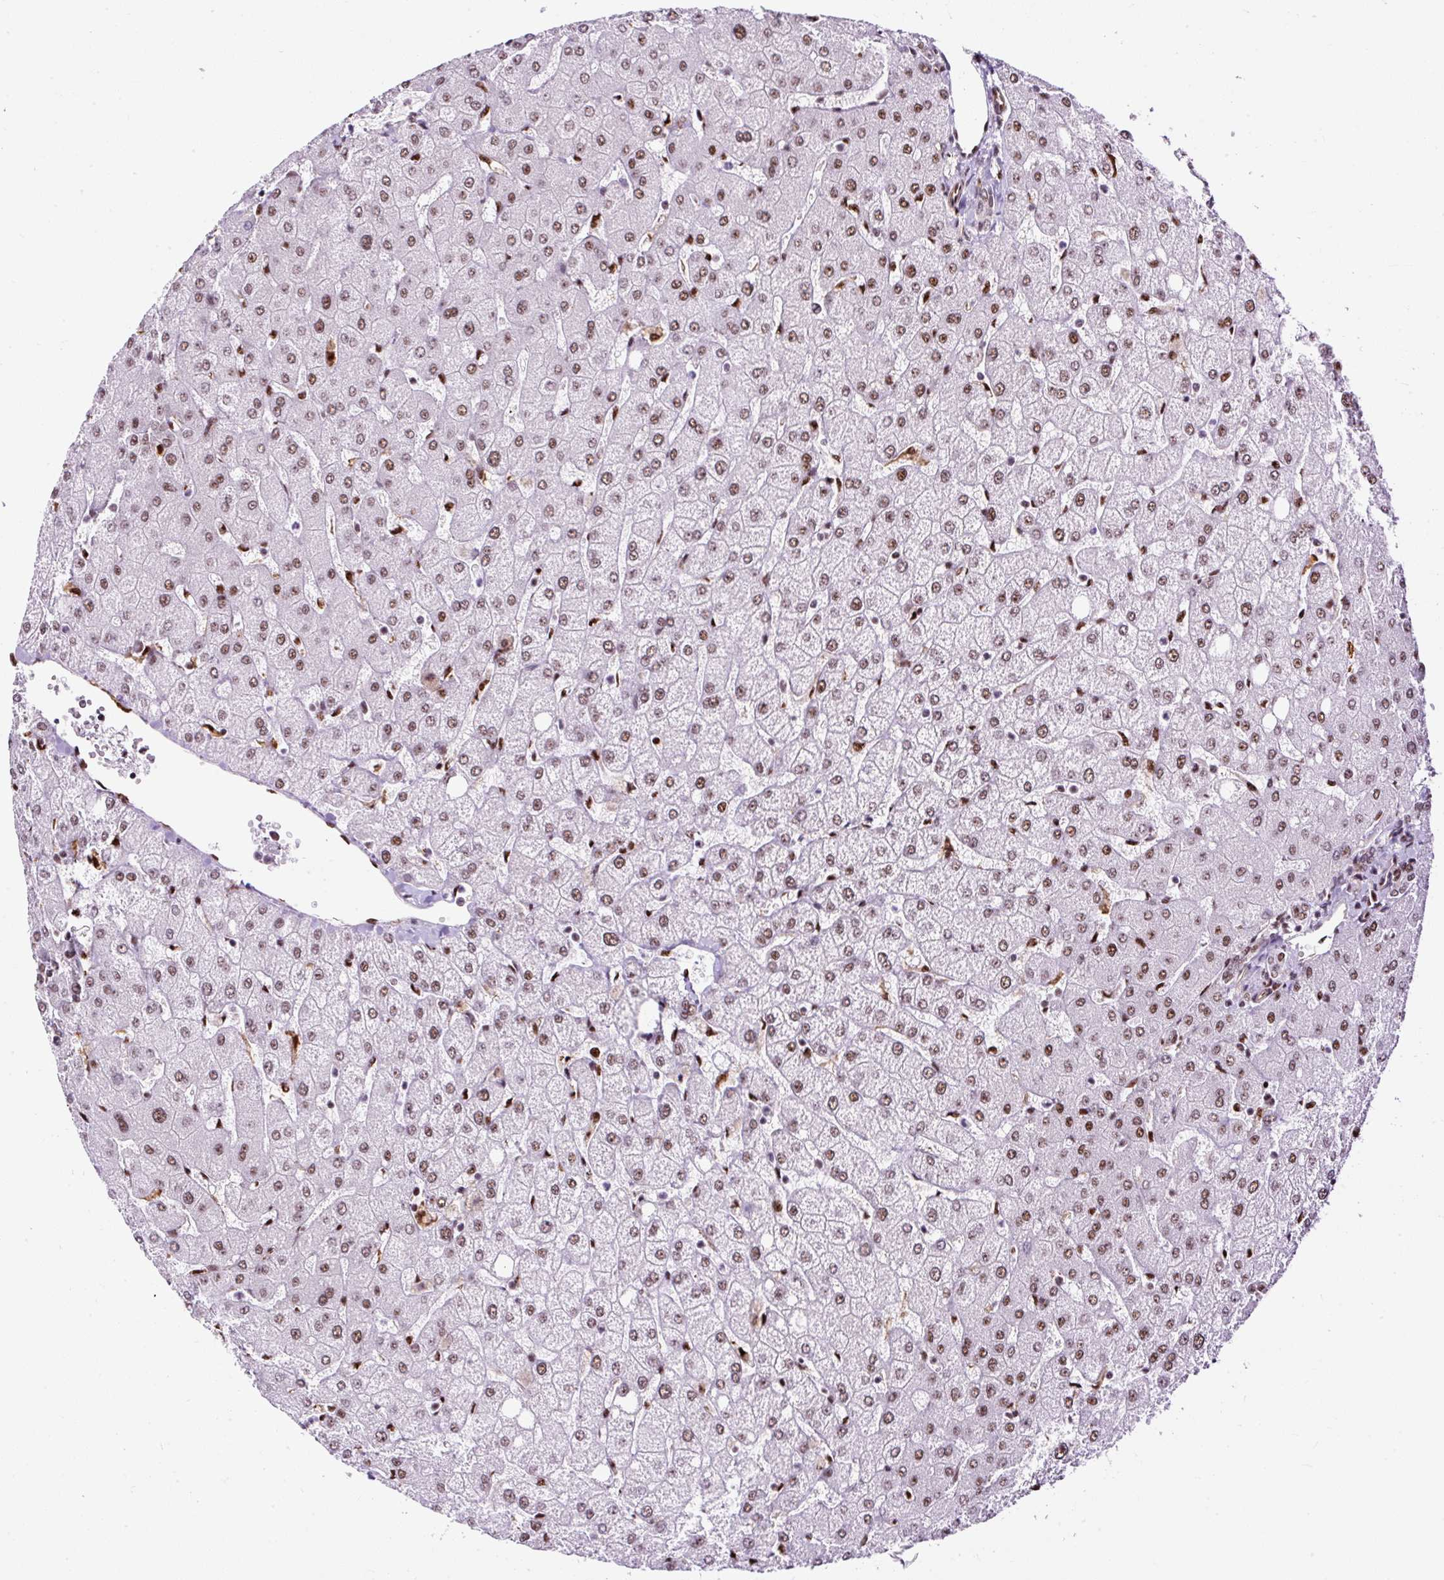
{"staining": {"intensity": "weak", "quantity": ">75%", "location": "nuclear"}, "tissue": "liver", "cell_type": "Cholangiocytes", "image_type": "normal", "snomed": [{"axis": "morphology", "description": "Normal tissue, NOS"}, {"axis": "topography", "description": "Liver"}], "caption": "Immunohistochemistry (DAB) staining of benign liver displays weak nuclear protein positivity in approximately >75% of cholangiocytes.", "gene": "FMC1", "patient": {"sex": "female", "age": 54}}